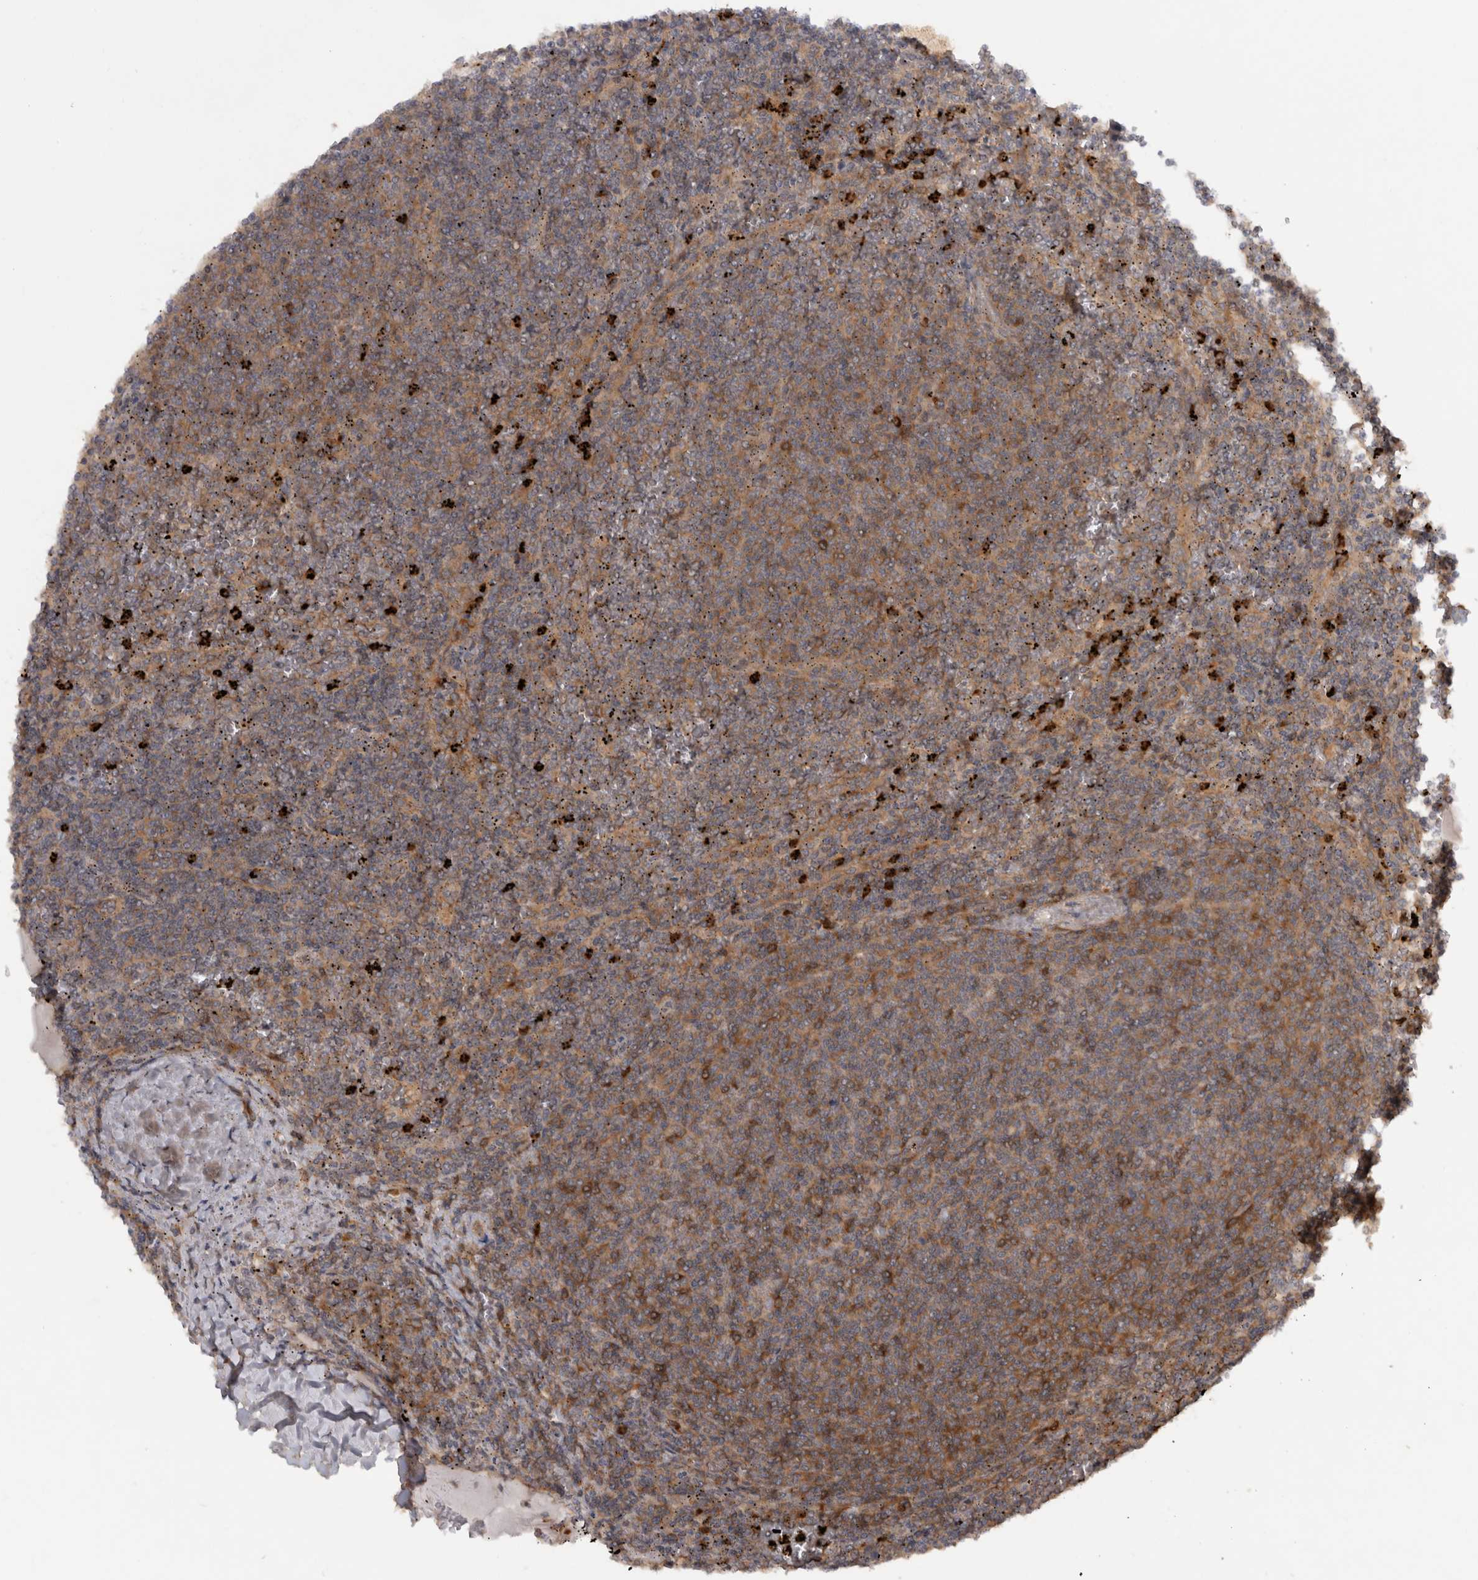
{"staining": {"intensity": "moderate", "quantity": ">75%", "location": "cytoplasmic/membranous"}, "tissue": "lymphoma", "cell_type": "Tumor cells", "image_type": "cancer", "snomed": [{"axis": "morphology", "description": "Malignant lymphoma, non-Hodgkin's type, Low grade"}, {"axis": "topography", "description": "Spleen"}], "caption": "Lymphoma stained for a protein shows moderate cytoplasmic/membranous positivity in tumor cells. The protein of interest is stained brown, and the nuclei are stained in blue (DAB (3,3'-diaminobenzidine) IHC with brightfield microscopy, high magnification).", "gene": "VEPH1", "patient": {"sex": "female", "age": 50}}